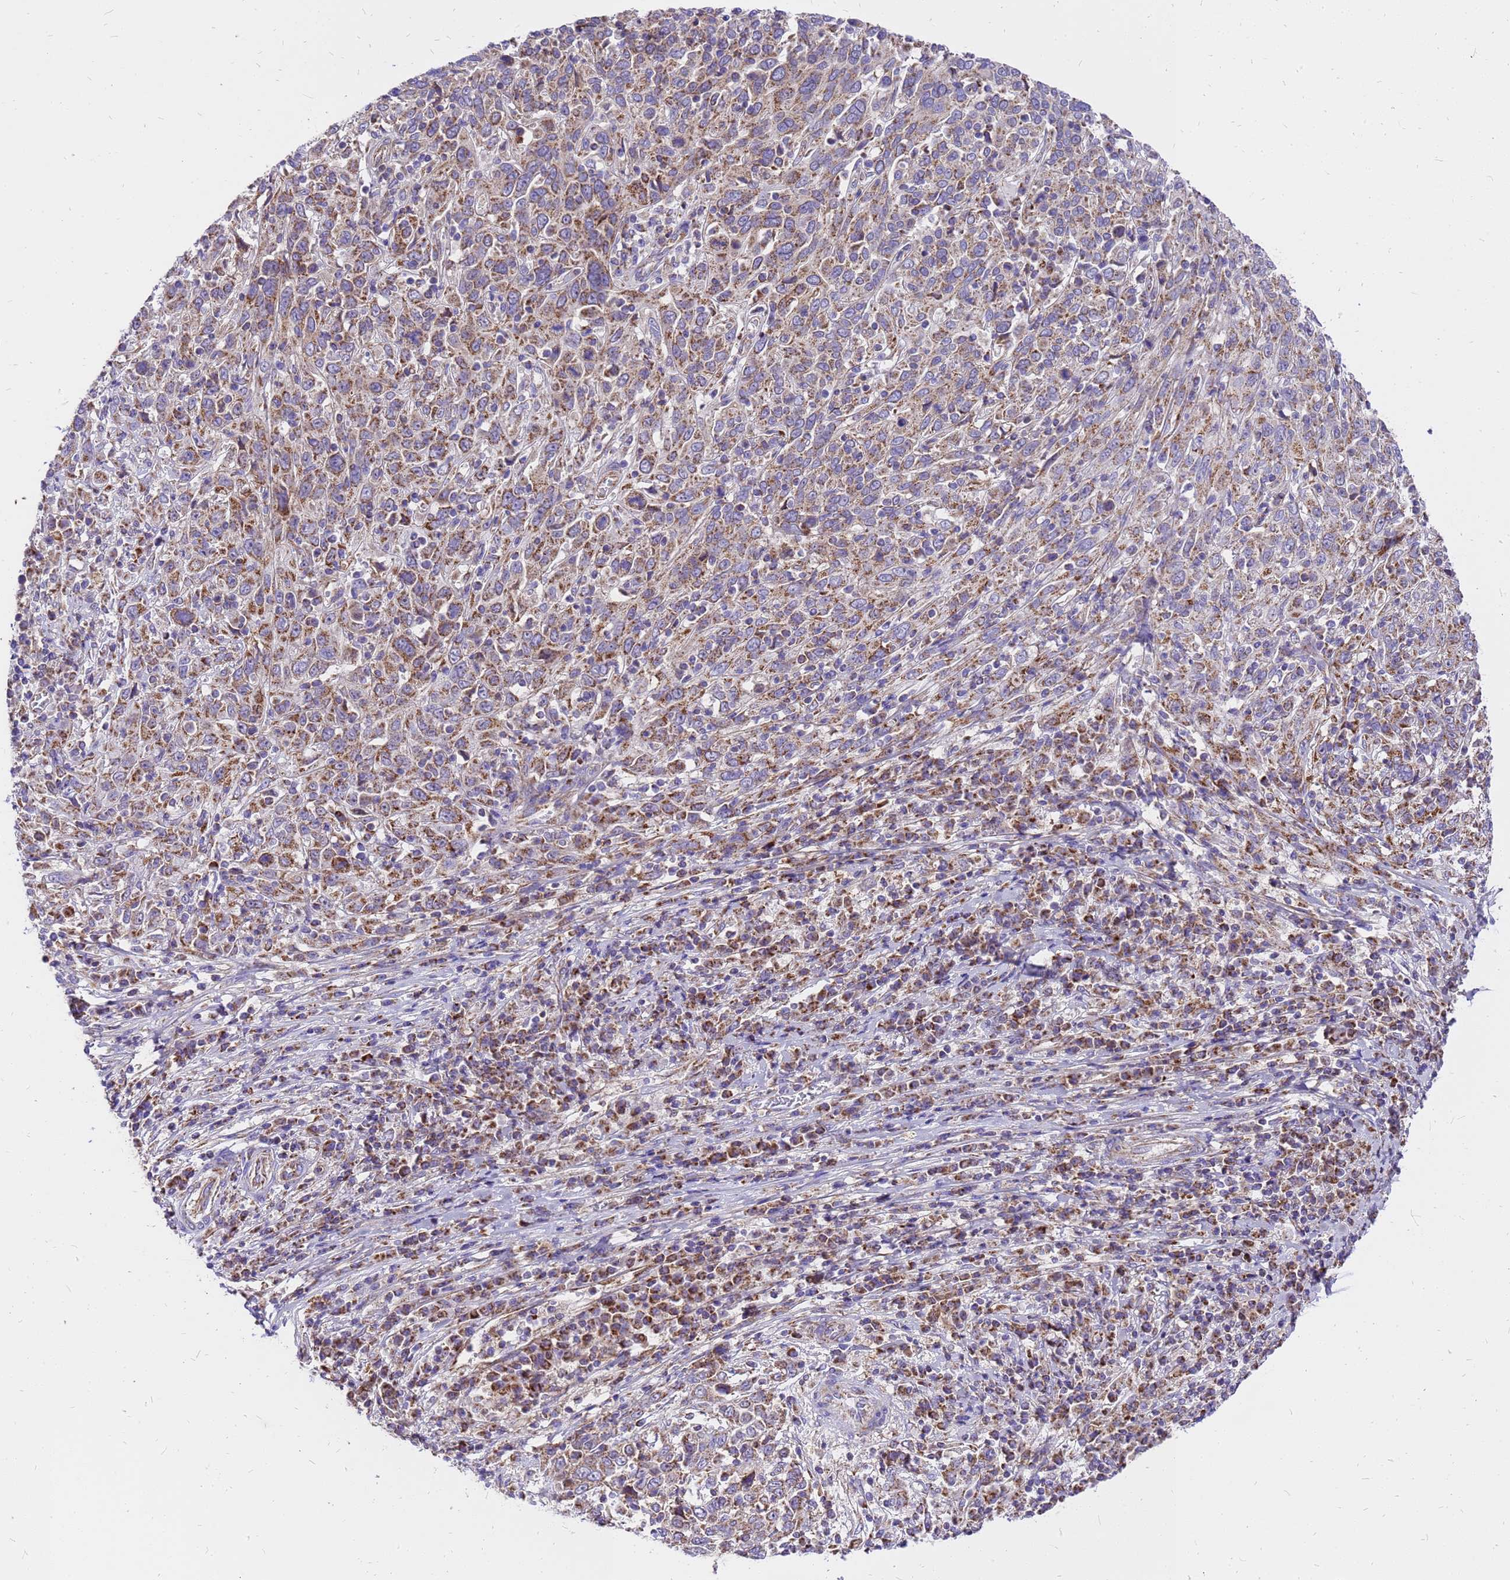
{"staining": {"intensity": "moderate", "quantity": ">75%", "location": "cytoplasmic/membranous"}, "tissue": "cervical cancer", "cell_type": "Tumor cells", "image_type": "cancer", "snomed": [{"axis": "morphology", "description": "Squamous cell carcinoma, NOS"}, {"axis": "topography", "description": "Cervix"}], "caption": "Immunohistochemistry (IHC) (DAB) staining of cervical squamous cell carcinoma displays moderate cytoplasmic/membranous protein staining in about >75% of tumor cells.", "gene": "MRPS26", "patient": {"sex": "female", "age": 46}}